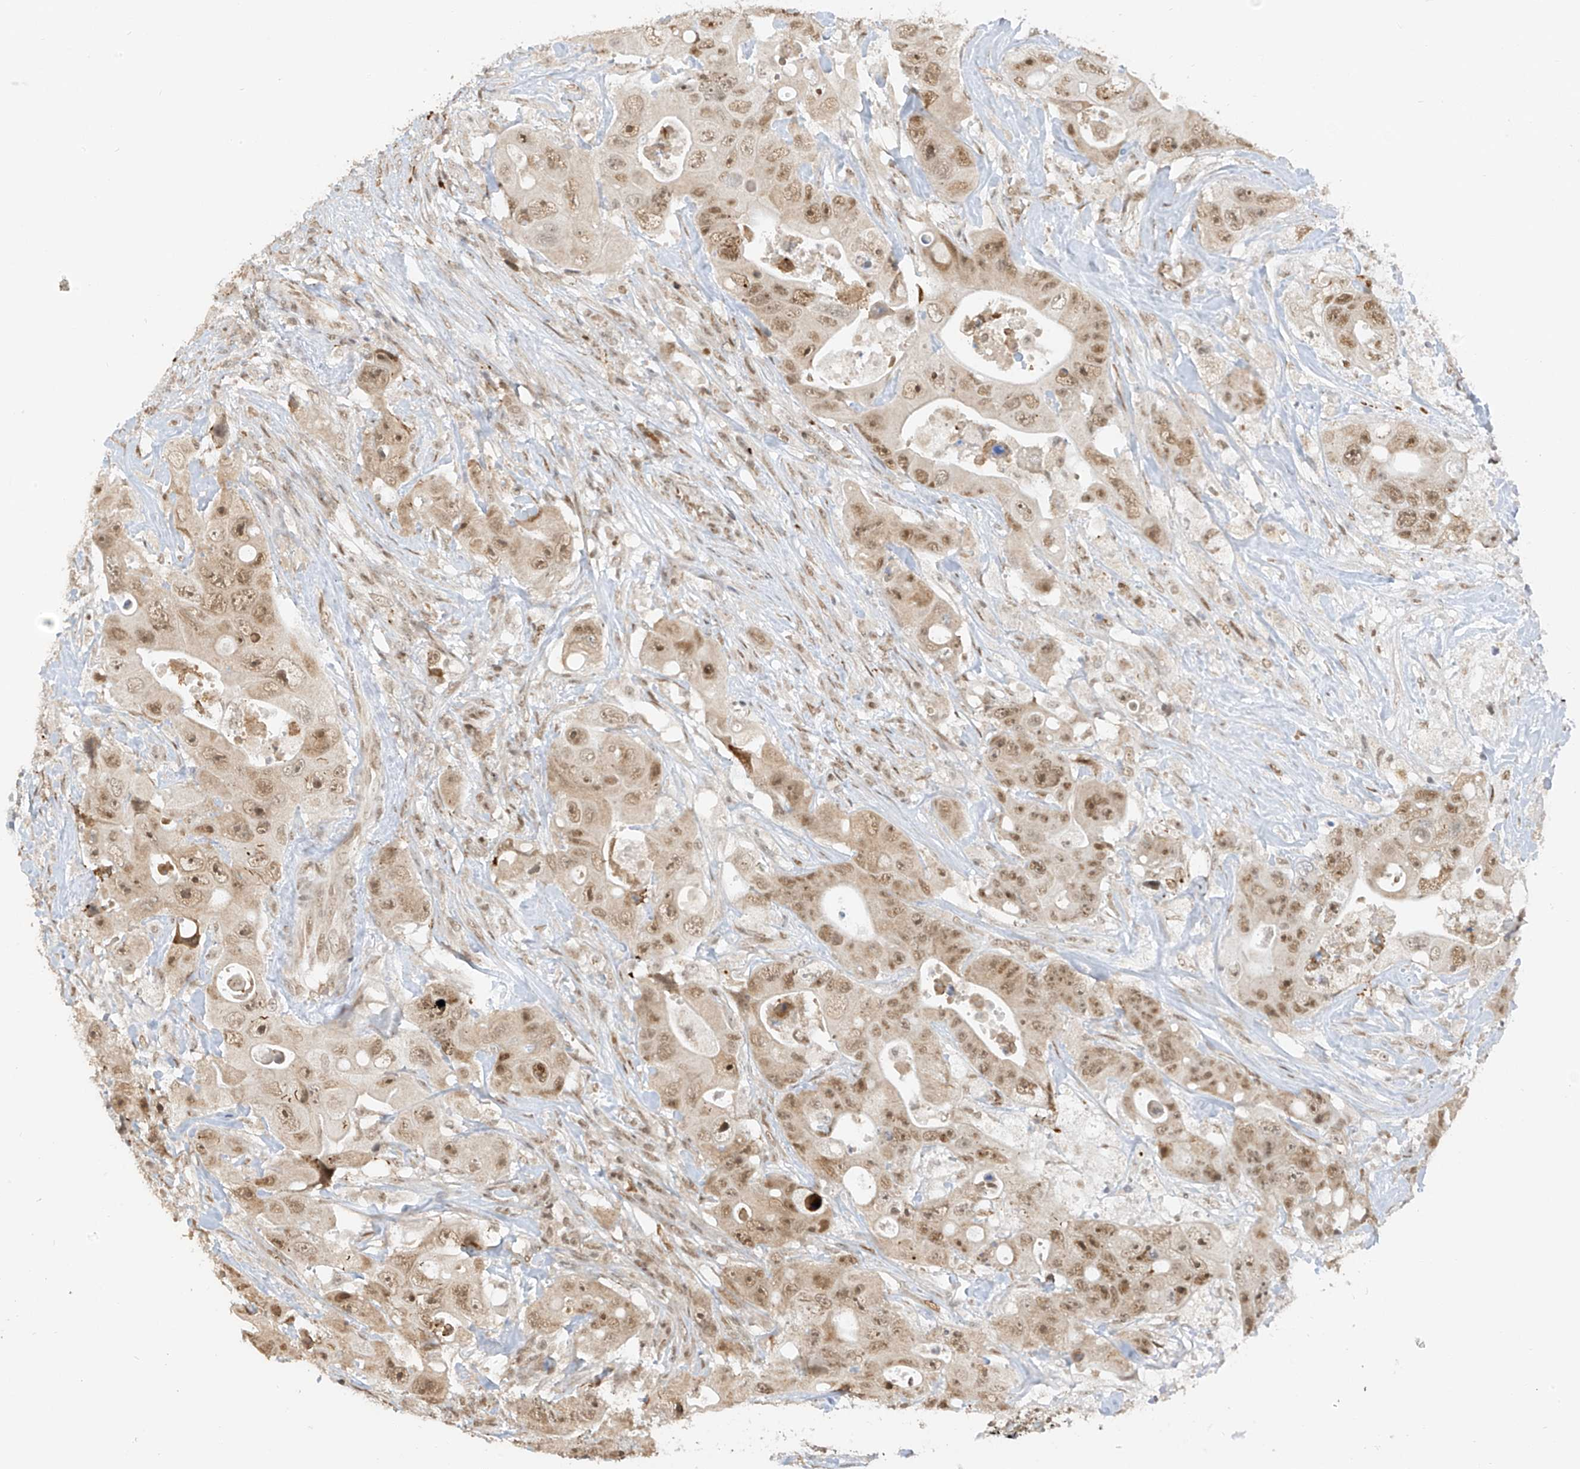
{"staining": {"intensity": "moderate", "quantity": ">75%", "location": "nuclear"}, "tissue": "colorectal cancer", "cell_type": "Tumor cells", "image_type": "cancer", "snomed": [{"axis": "morphology", "description": "Adenocarcinoma, NOS"}, {"axis": "topography", "description": "Colon"}], "caption": "Moderate nuclear staining for a protein is seen in about >75% of tumor cells of adenocarcinoma (colorectal) using immunohistochemistry (IHC).", "gene": "ZMYM2", "patient": {"sex": "female", "age": 46}}